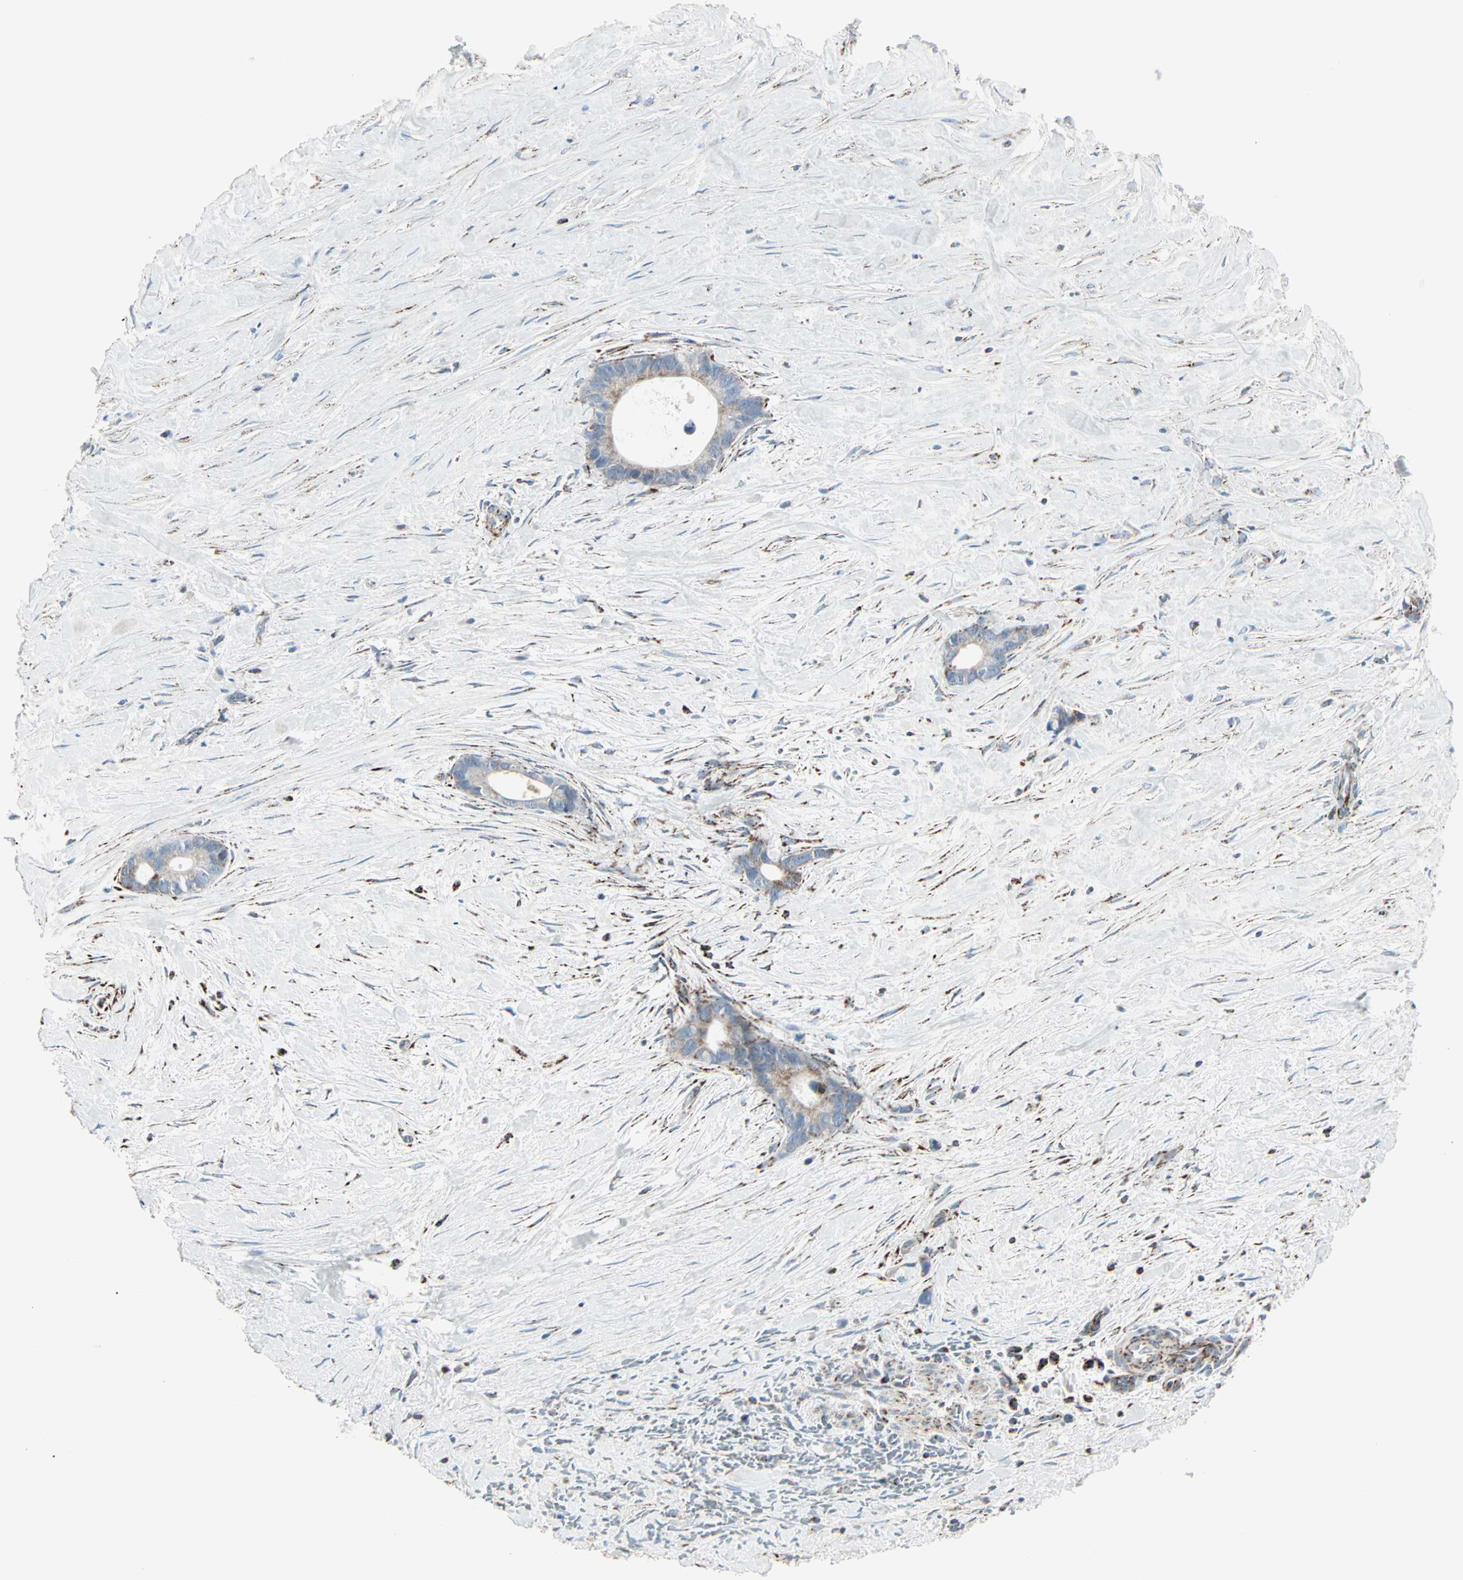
{"staining": {"intensity": "weak", "quantity": "<25%", "location": "cytoplasmic/membranous"}, "tissue": "liver cancer", "cell_type": "Tumor cells", "image_type": "cancer", "snomed": [{"axis": "morphology", "description": "Cholangiocarcinoma"}, {"axis": "topography", "description": "Liver"}], "caption": "Micrograph shows no protein positivity in tumor cells of liver cholangiocarcinoma tissue.", "gene": "IDH2", "patient": {"sex": "female", "age": 55}}